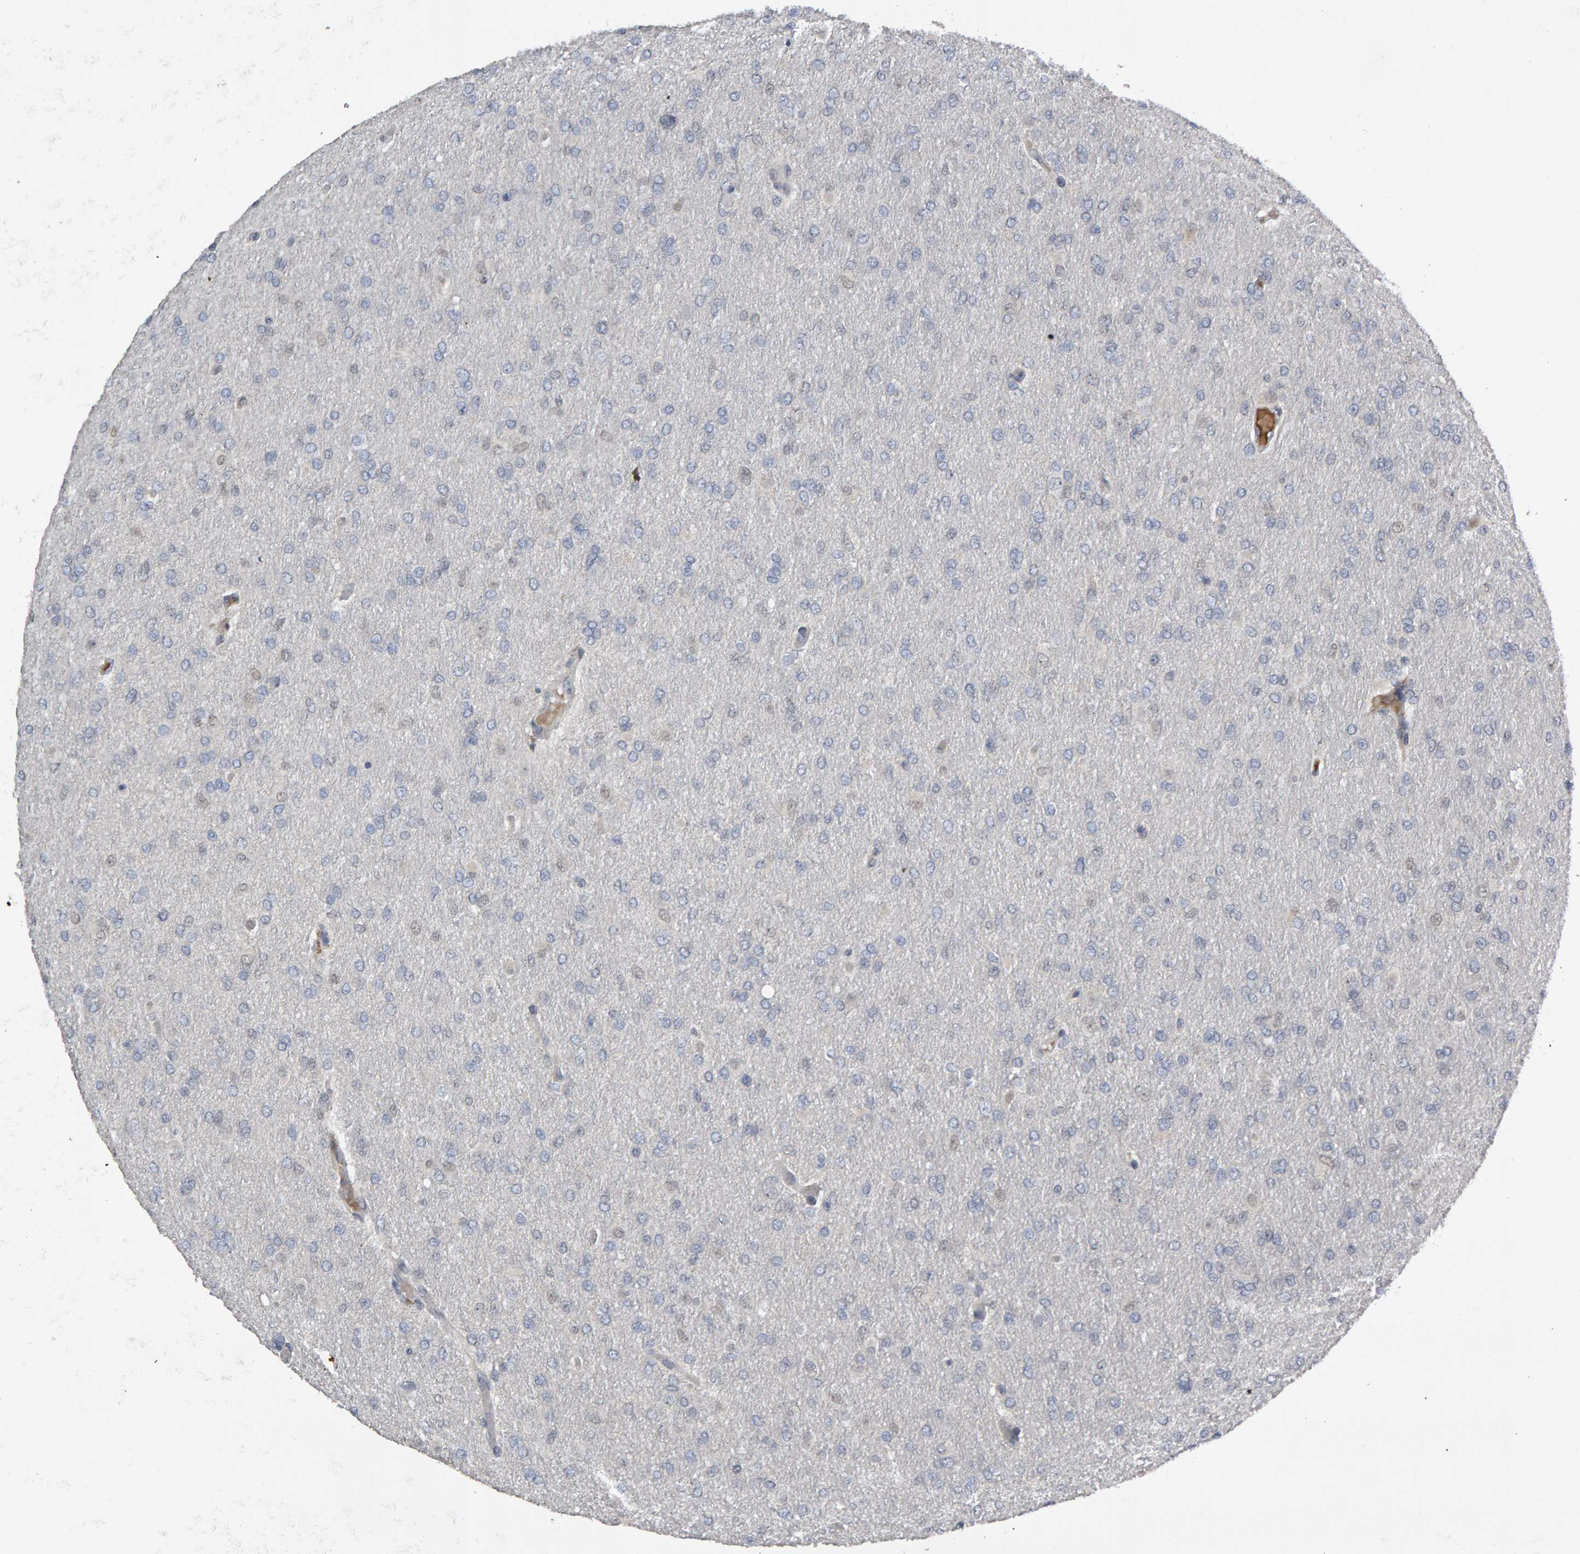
{"staining": {"intensity": "negative", "quantity": "none", "location": "none"}, "tissue": "glioma", "cell_type": "Tumor cells", "image_type": "cancer", "snomed": [{"axis": "morphology", "description": "Glioma, malignant, High grade"}, {"axis": "topography", "description": "Cerebral cortex"}], "caption": "Tumor cells are negative for protein expression in human high-grade glioma (malignant). The staining is performed using DAB brown chromogen with nuclei counter-stained in using hematoxylin.", "gene": "IPO8", "patient": {"sex": "female", "age": 36}}